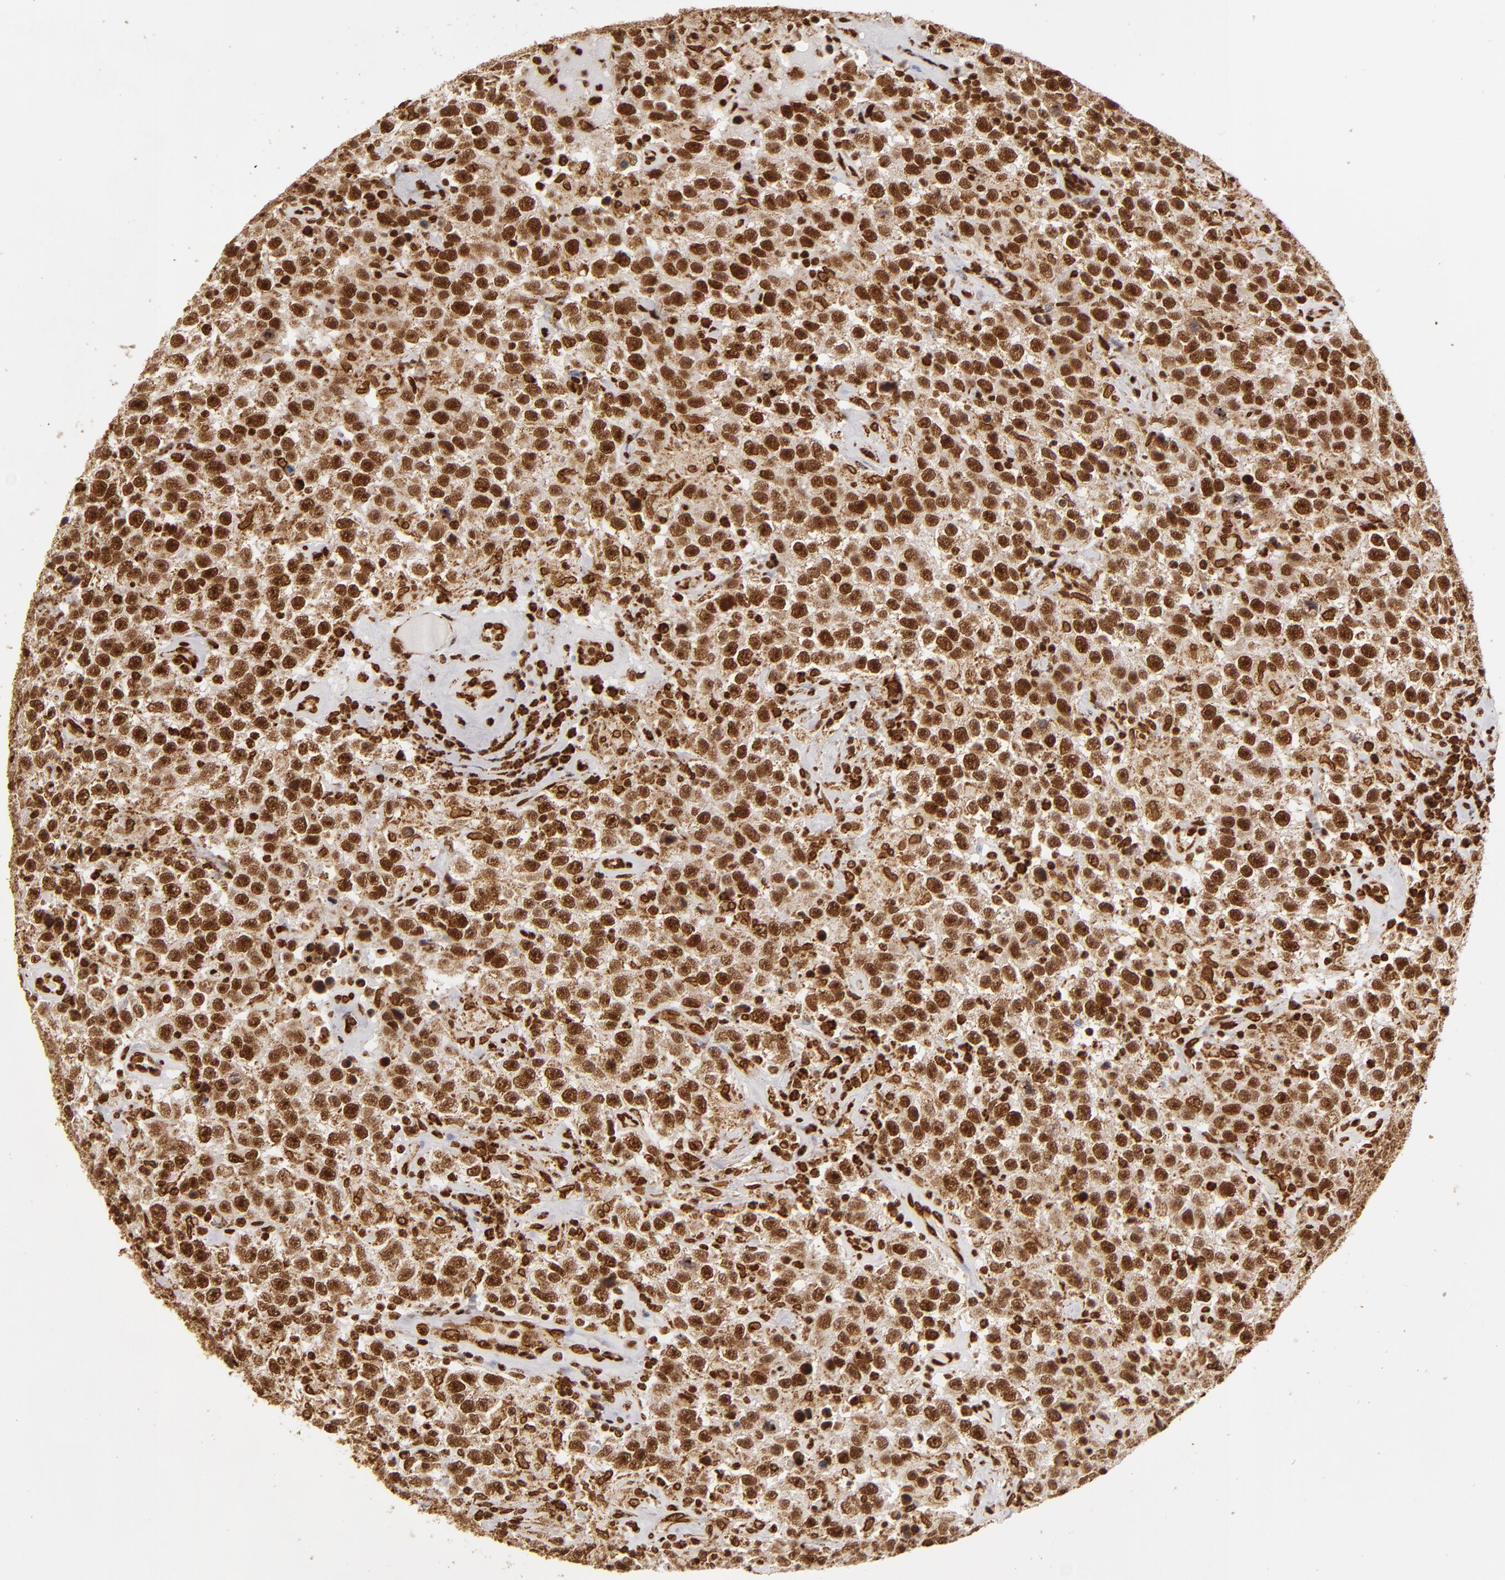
{"staining": {"intensity": "strong", "quantity": ">75%", "location": "cytoplasmic/membranous,nuclear"}, "tissue": "testis cancer", "cell_type": "Tumor cells", "image_type": "cancer", "snomed": [{"axis": "morphology", "description": "Seminoma, NOS"}, {"axis": "topography", "description": "Testis"}], "caption": "About >75% of tumor cells in human testis seminoma exhibit strong cytoplasmic/membranous and nuclear protein staining as visualized by brown immunohistochemical staining.", "gene": "CUL3", "patient": {"sex": "male", "age": 41}}